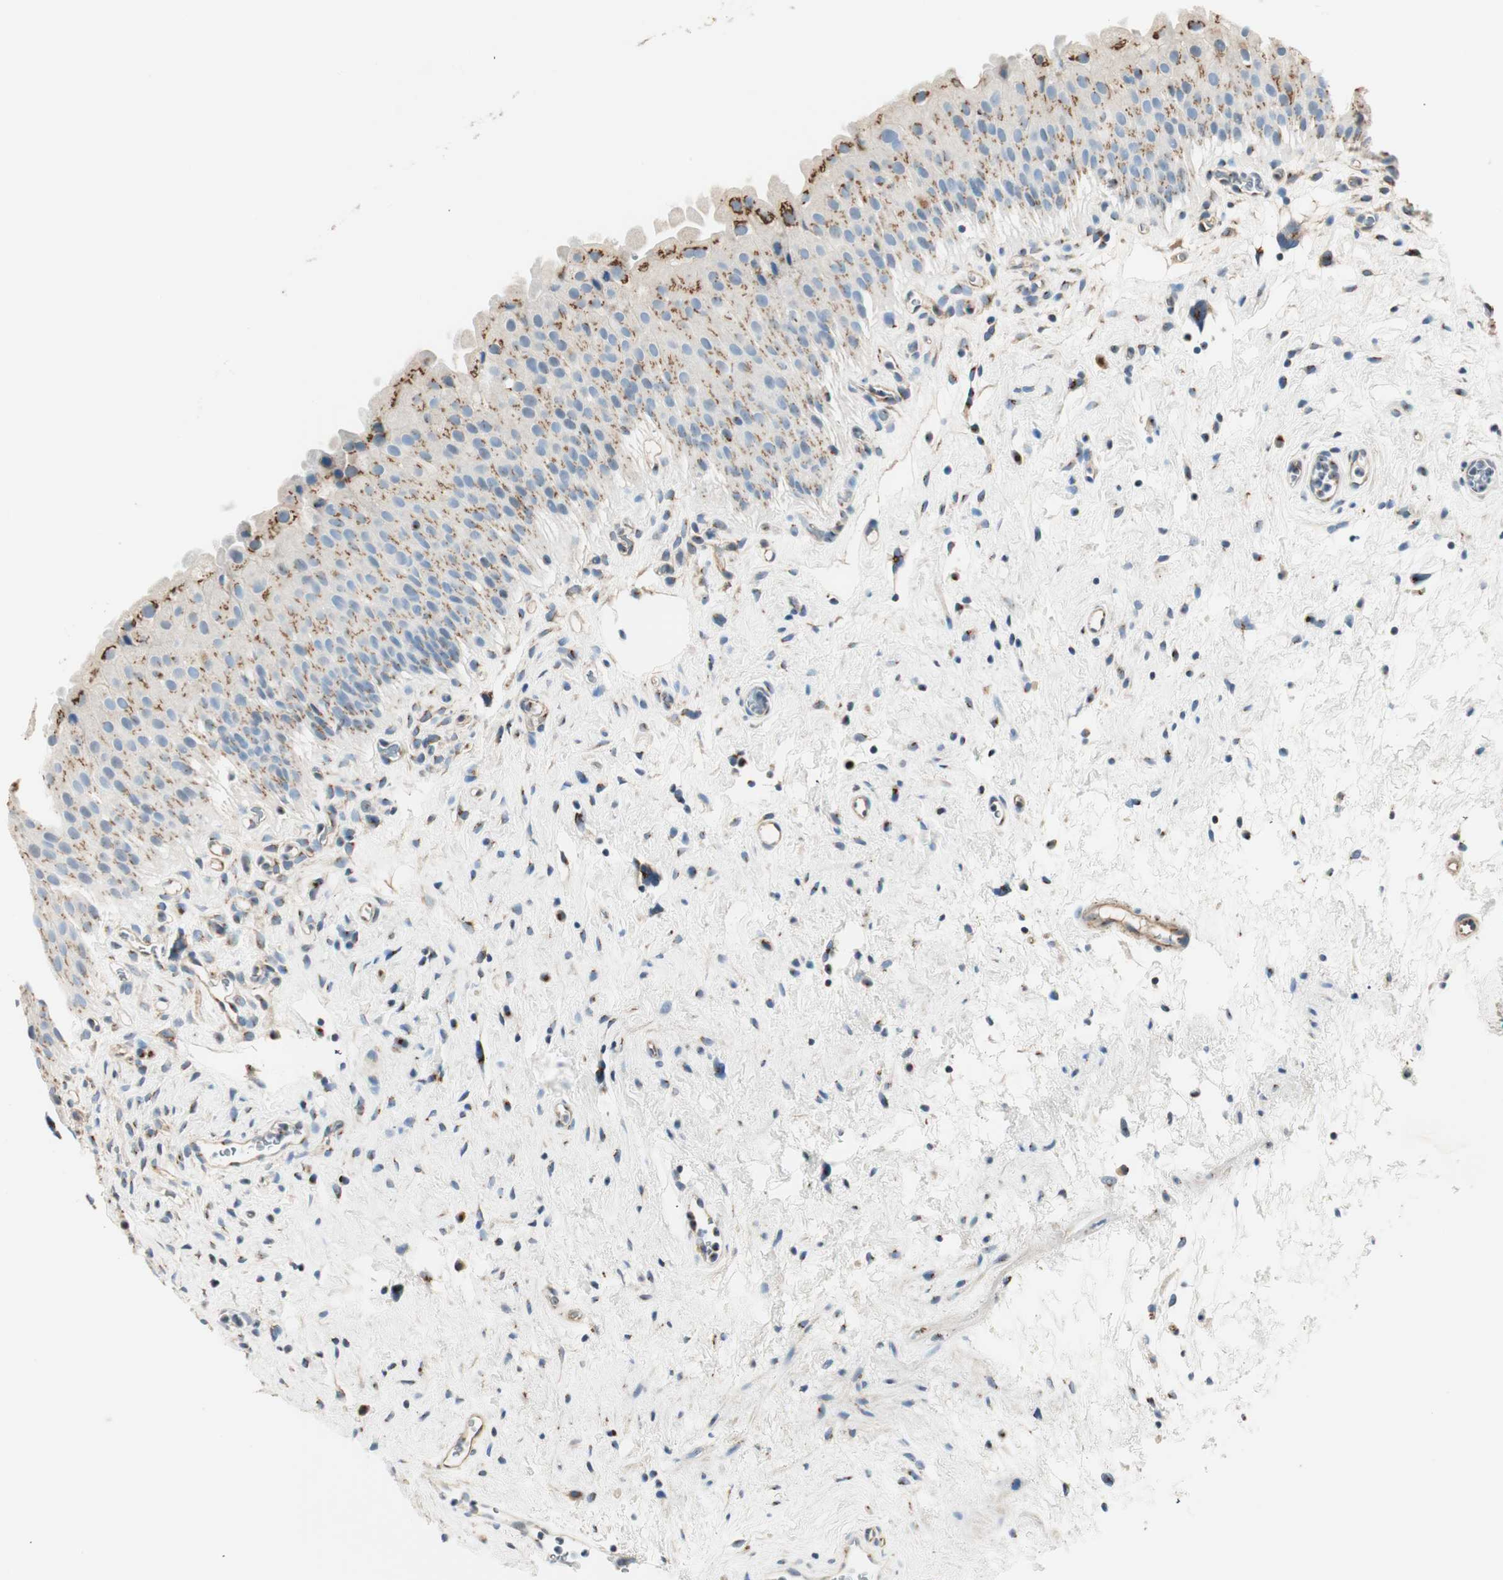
{"staining": {"intensity": "moderate", "quantity": "25%-75%", "location": "cytoplasmic/membranous"}, "tissue": "urinary bladder", "cell_type": "Urothelial cells", "image_type": "normal", "snomed": [{"axis": "morphology", "description": "Normal tissue, NOS"}, {"axis": "morphology", "description": "Urothelial carcinoma, High grade"}, {"axis": "topography", "description": "Urinary bladder"}], "caption": "Immunohistochemistry (IHC) of unremarkable urinary bladder displays medium levels of moderate cytoplasmic/membranous expression in about 25%-75% of urothelial cells. The protein is shown in brown color, while the nuclei are stained blue.", "gene": "TMF1", "patient": {"sex": "male", "age": 46}}